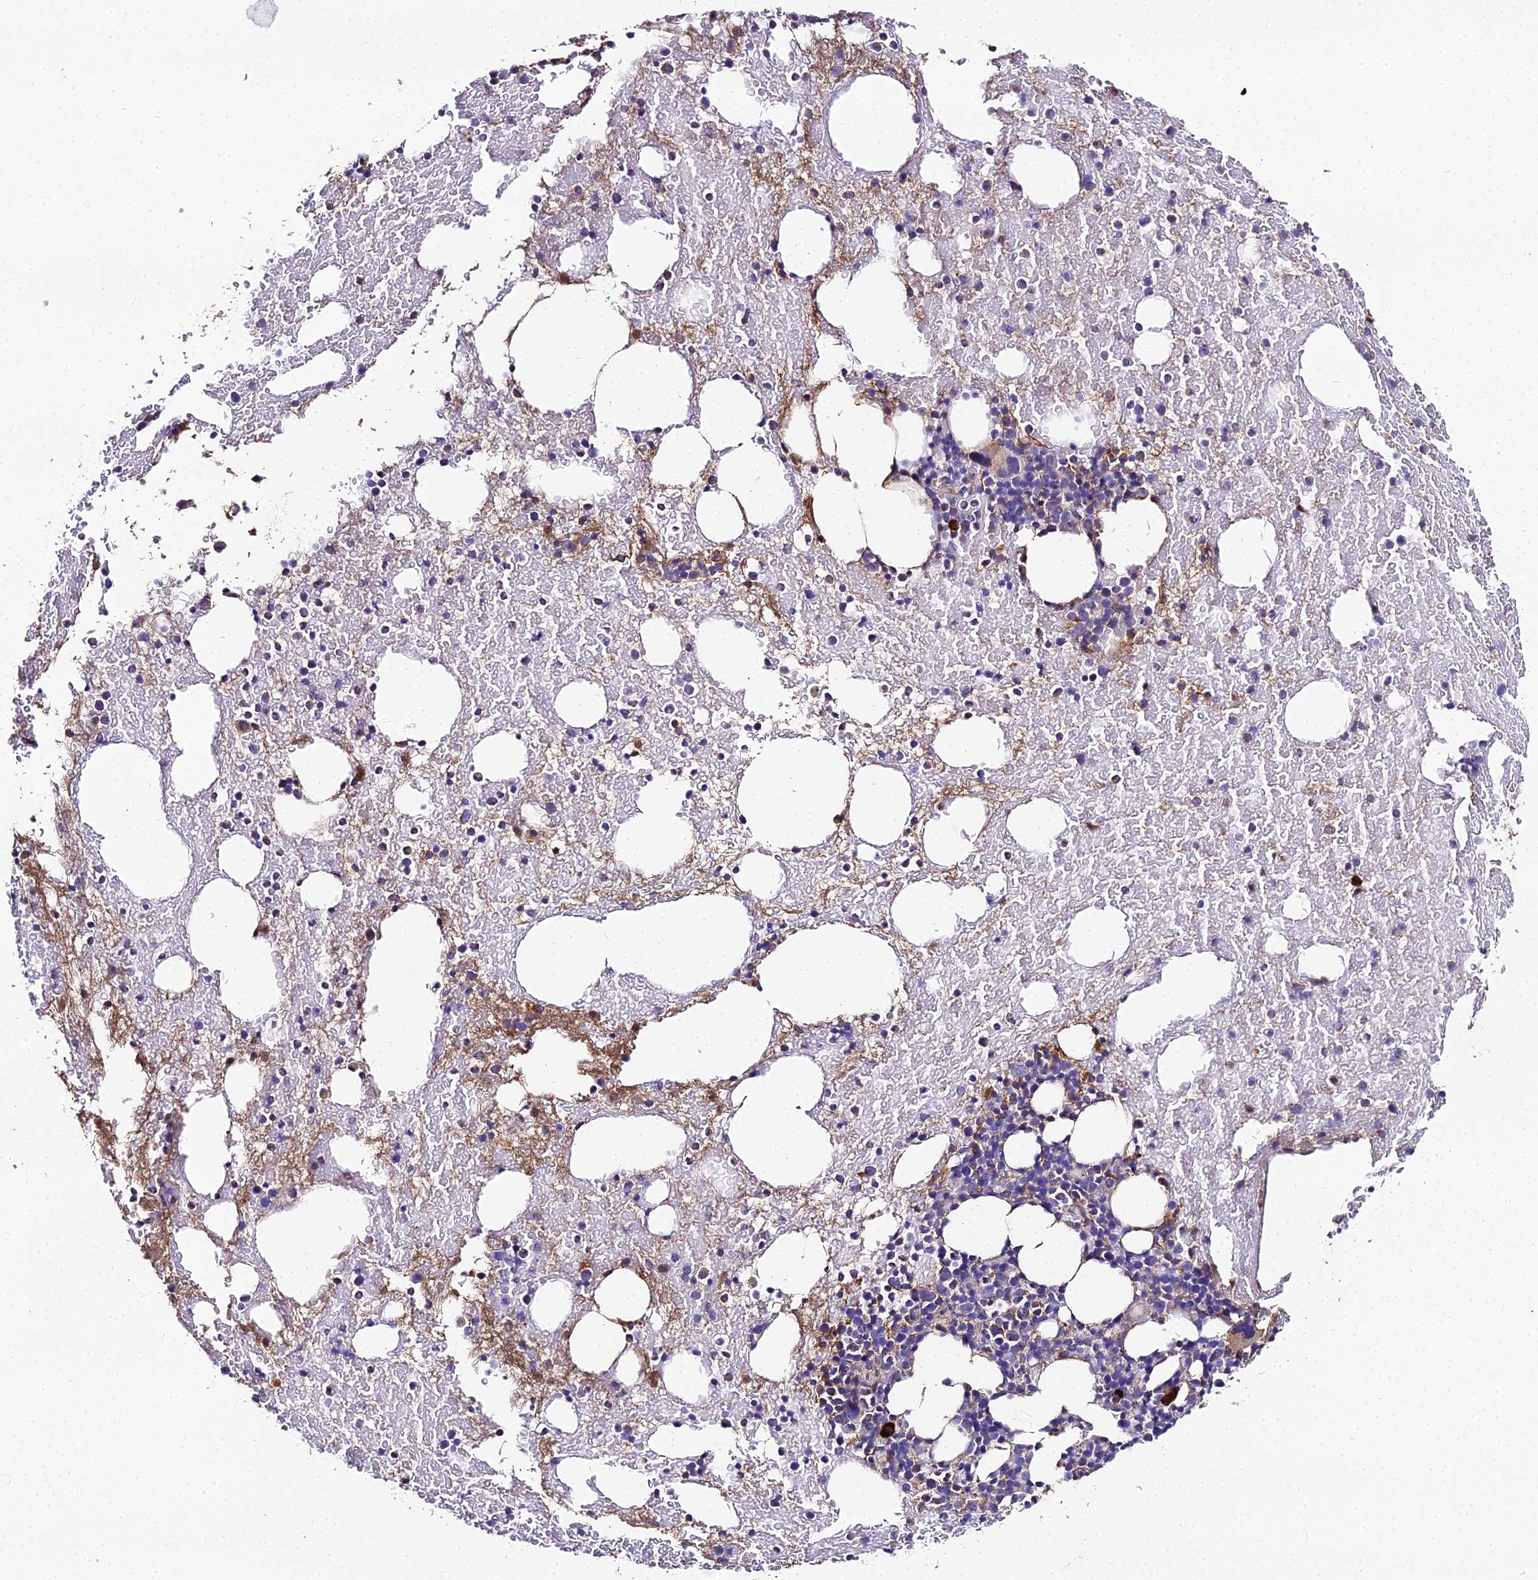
{"staining": {"intensity": "moderate", "quantity": "25%-75%", "location": "cytoplasmic/membranous"}, "tissue": "bone marrow", "cell_type": "Hematopoietic cells", "image_type": "normal", "snomed": [{"axis": "morphology", "description": "Normal tissue, NOS"}, {"axis": "topography", "description": "Bone marrow"}], "caption": "Immunohistochemical staining of unremarkable human bone marrow exhibits medium levels of moderate cytoplasmic/membranous expression in about 25%-75% of hematopoietic cells.", "gene": "BEX4", "patient": {"sex": "male", "age": 57}}